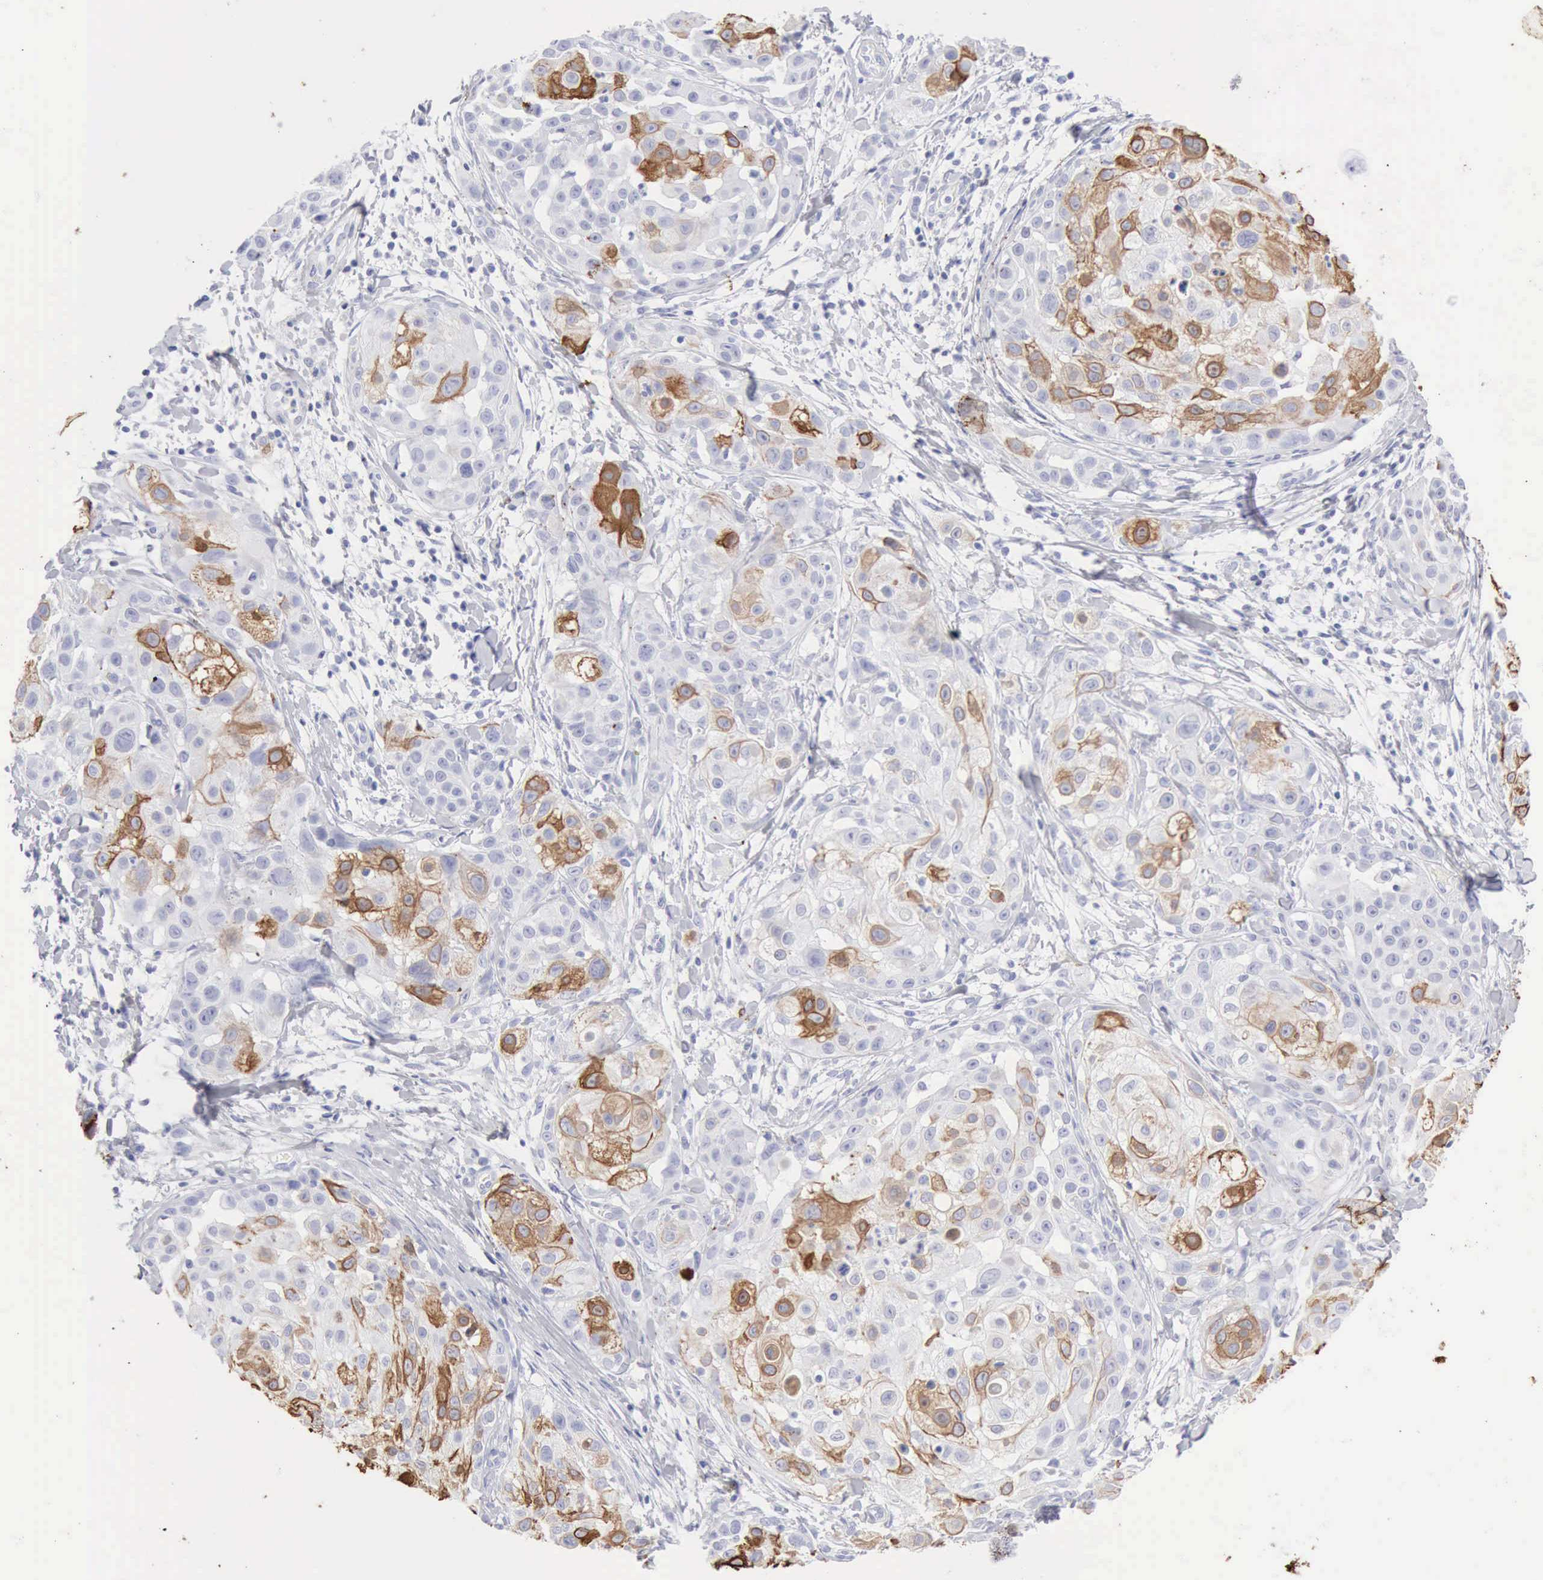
{"staining": {"intensity": "moderate", "quantity": "25%-75%", "location": "cytoplasmic/membranous"}, "tissue": "skin cancer", "cell_type": "Tumor cells", "image_type": "cancer", "snomed": [{"axis": "morphology", "description": "Squamous cell carcinoma, NOS"}, {"axis": "topography", "description": "Skin"}], "caption": "Immunohistochemistry of human skin squamous cell carcinoma shows medium levels of moderate cytoplasmic/membranous expression in approximately 25%-75% of tumor cells.", "gene": "KRT10", "patient": {"sex": "female", "age": 57}}